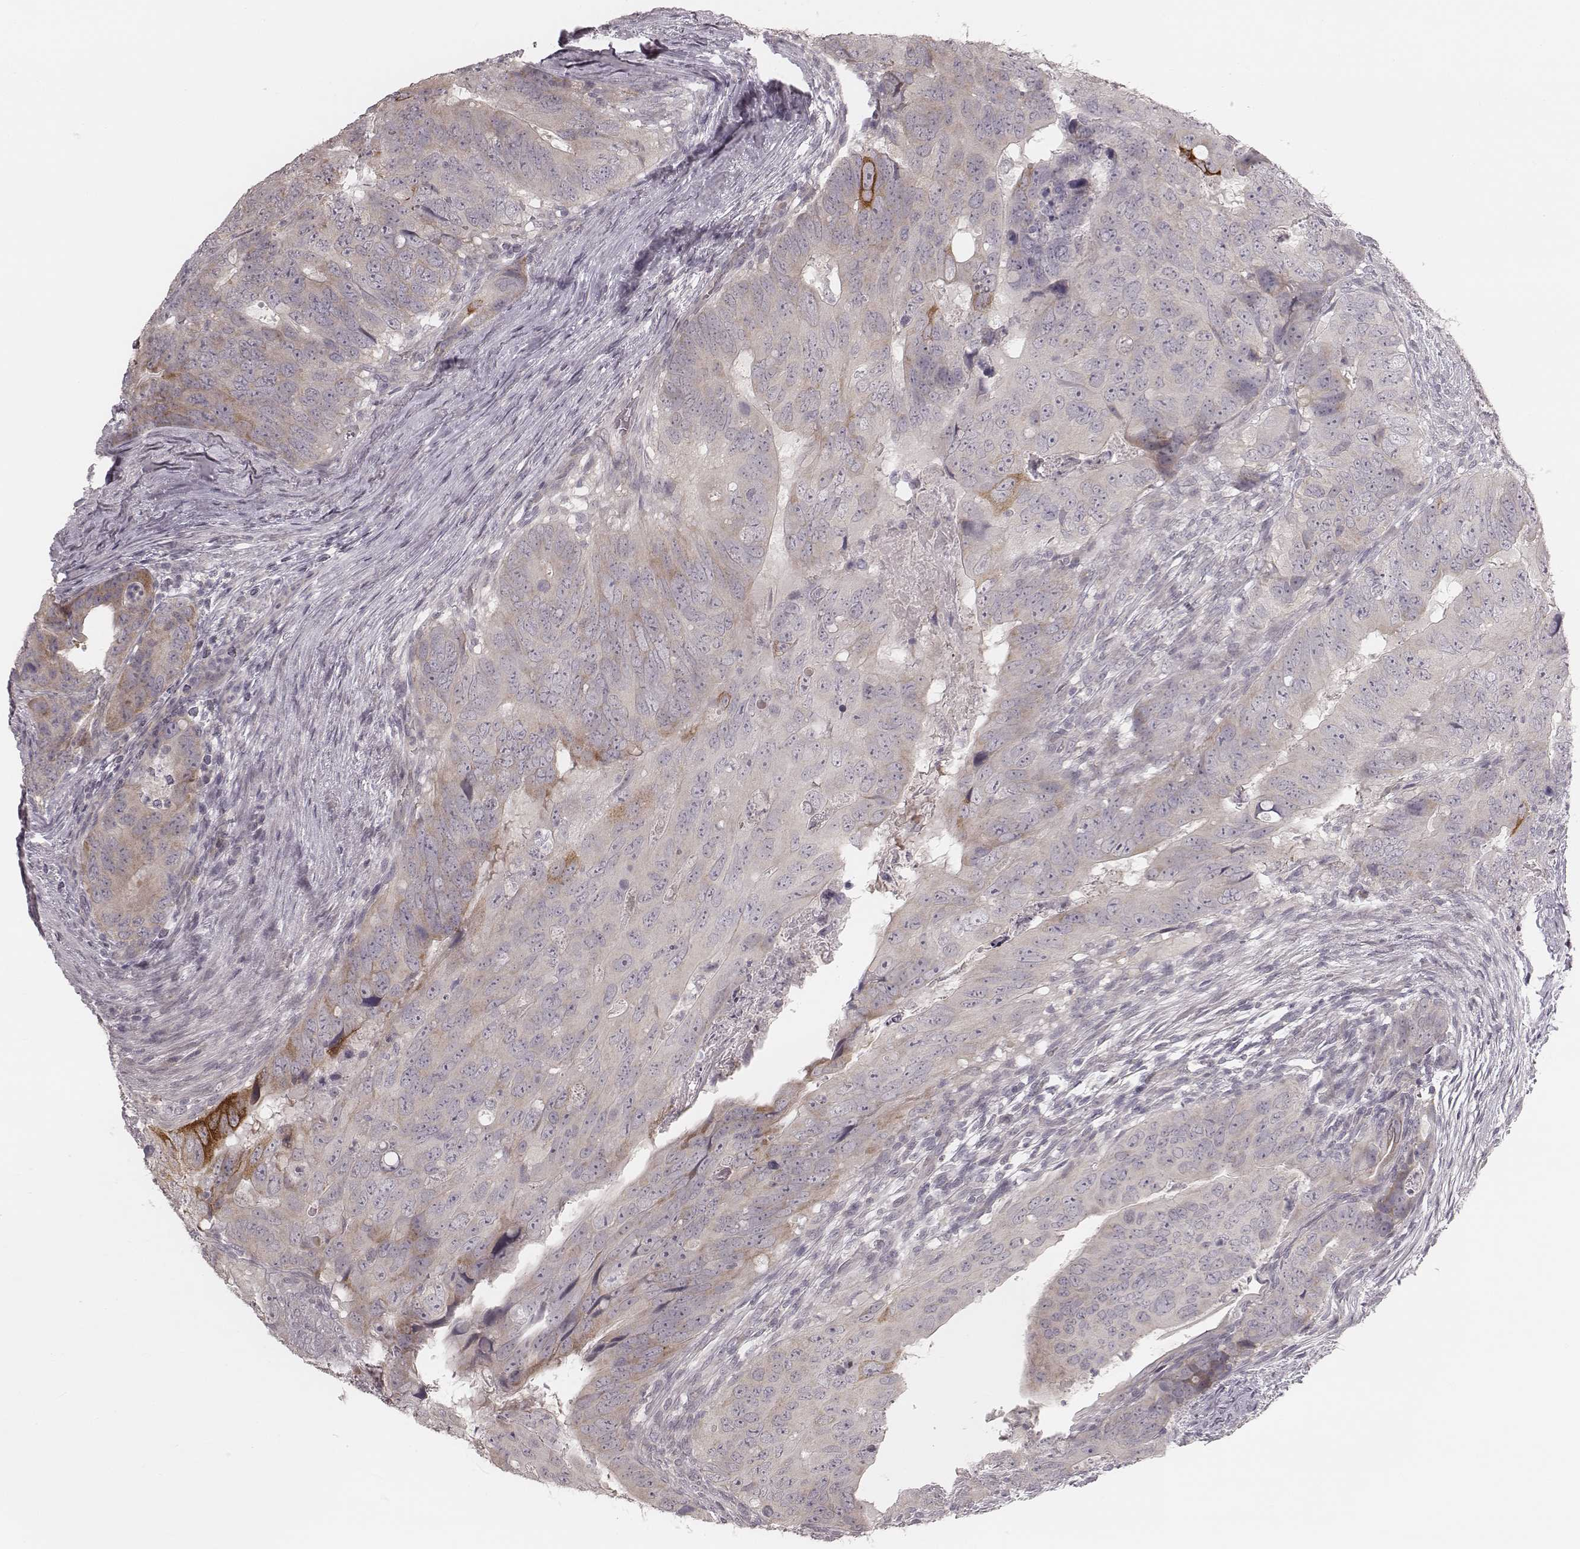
{"staining": {"intensity": "negative", "quantity": "none", "location": "none"}, "tissue": "colorectal cancer", "cell_type": "Tumor cells", "image_type": "cancer", "snomed": [{"axis": "morphology", "description": "Adenocarcinoma, NOS"}, {"axis": "topography", "description": "Colon"}], "caption": "IHC photomicrograph of colorectal cancer (adenocarcinoma) stained for a protein (brown), which displays no expression in tumor cells.", "gene": "ACACB", "patient": {"sex": "male", "age": 79}}